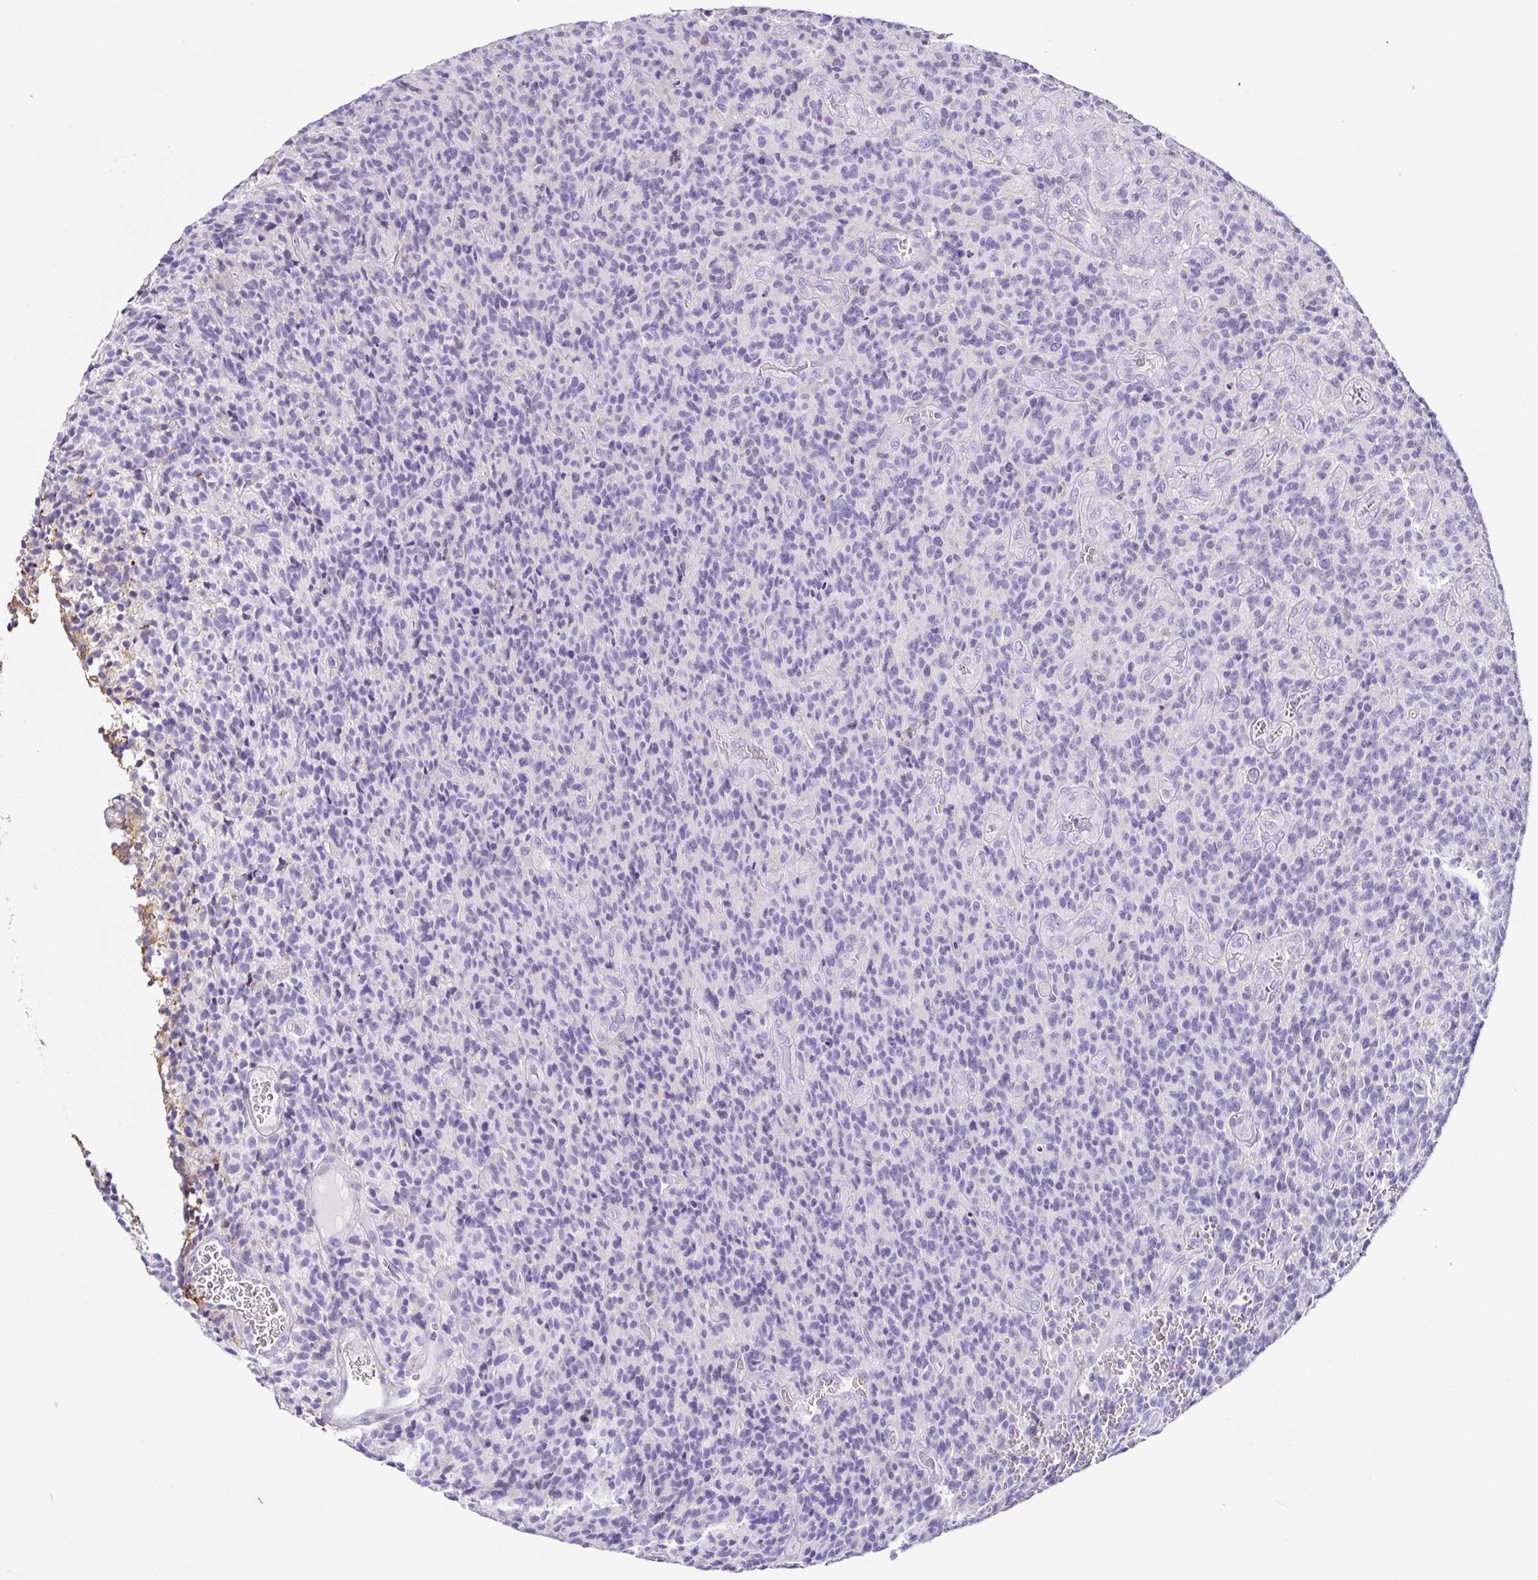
{"staining": {"intensity": "negative", "quantity": "none", "location": "none"}, "tissue": "glioma", "cell_type": "Tumor cells", "image_type": "cancer", "snomed": [{"axis": "morphology", "description": "Glioma, malignant, High grade"}, {"axis": "topography", "description": "Brain"}], "caption": "Tumor cells are negative for brown protein staining in malignant glioma (high-grade).", "gene": "ANXA10", "patient": {"sex": "male", "age": 76}}